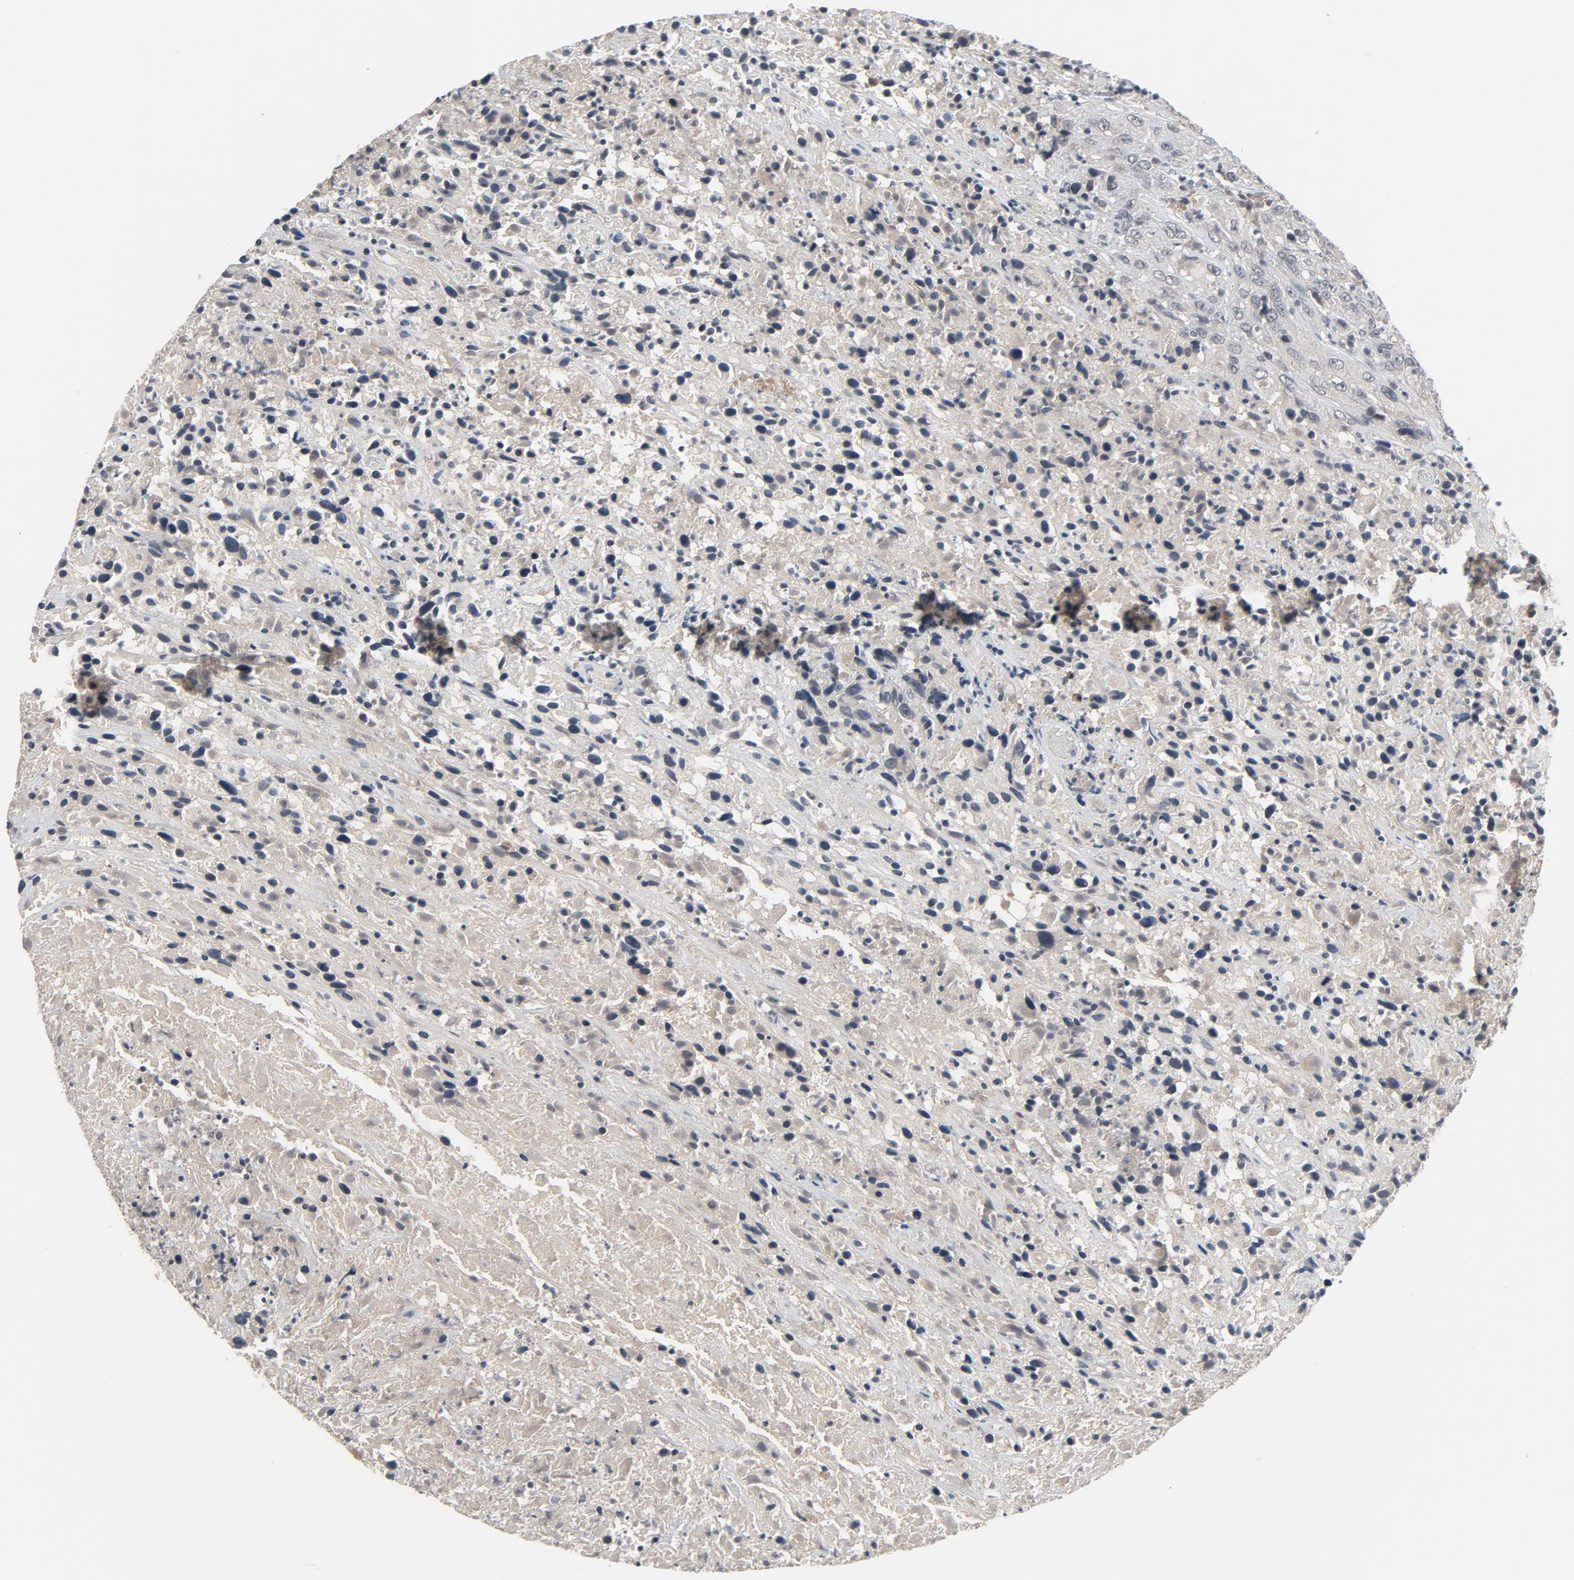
{"staining": {"intensity": "negative", "quantity": "none", "location": "none"}, "tissue": "urothelial cancer", "cell_type": "Tumor cells", "image_type": "cancer", "snomed": [{"axis": "morphology", "description": "Urothelial carcinoma, High grade"}, {"axis": "topography", "description": "Urinary bladder"}], "caption": "An immunohistochemistry (IHC) micrograph of urothelial cancer is shown. There is no staining in tumor cells of urothelial cancer. (DAB immunohistochemistry, high magnification).", "gene": "MT3", "patient": {"sex": "male", "age": 61}}